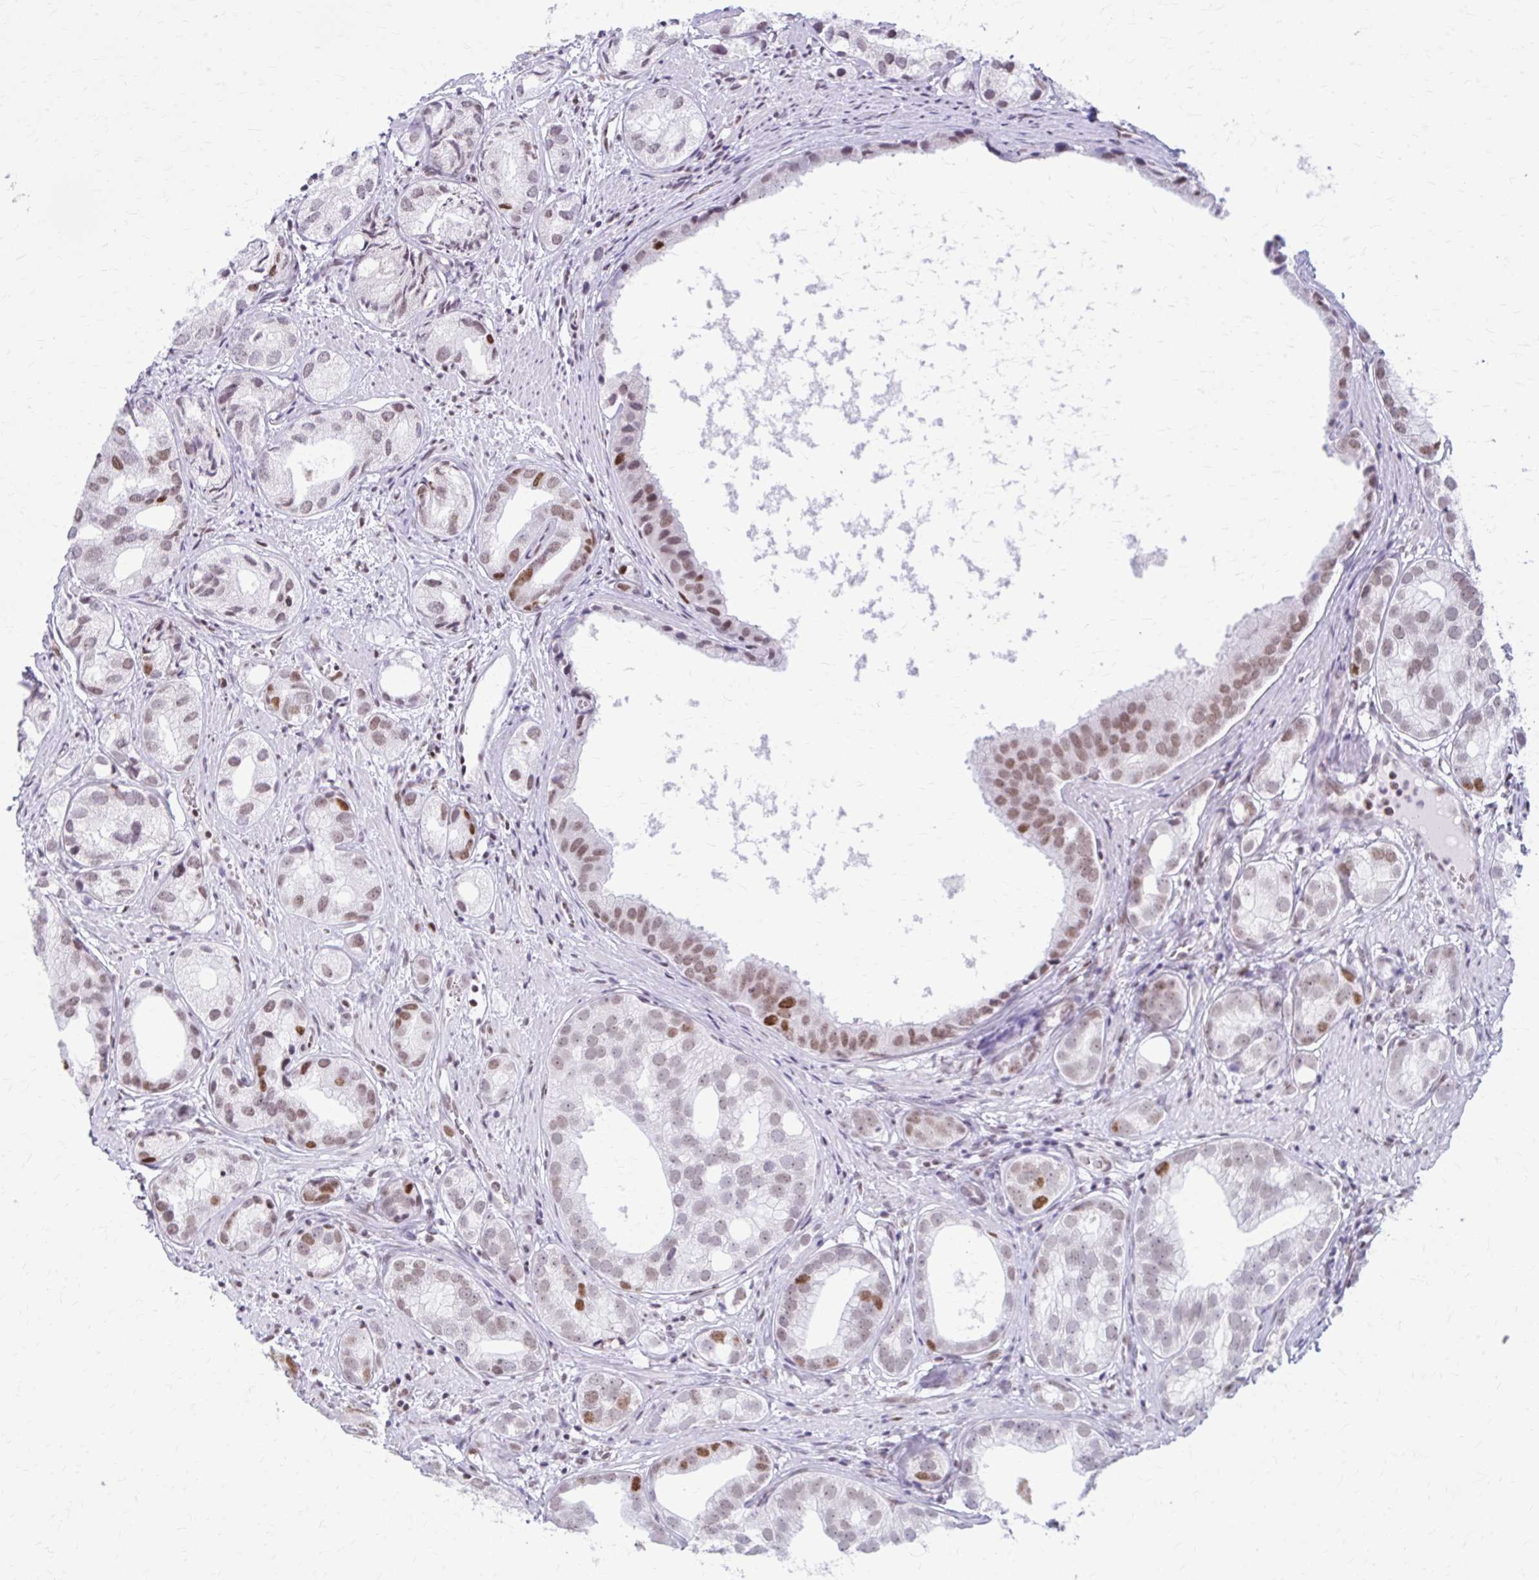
{"staining": {"intensity": "moderate", "quantity": "25%-75%", "location": "nuclear"}, "tissue": "prostate cancer", "cell_type": "Tumor cells", "image_type": "cancer", "snomed": [{"axis": "morphology", "description": "Adenocarcinoma, High grade"}, {"axis": "topography", "description": "Prostate"}], "caption": "An image of human prostate cancer (high-grade adenocarcinoma) stained for a protein shows moderate nuclear brown staining in tumor cells. (DAB (3,3'-diaminobenzidine) = brown stain, brightfield microscopy at high magnification).", "gene": "PABIR1", "patient": {"sex": "male", "age": 82}}